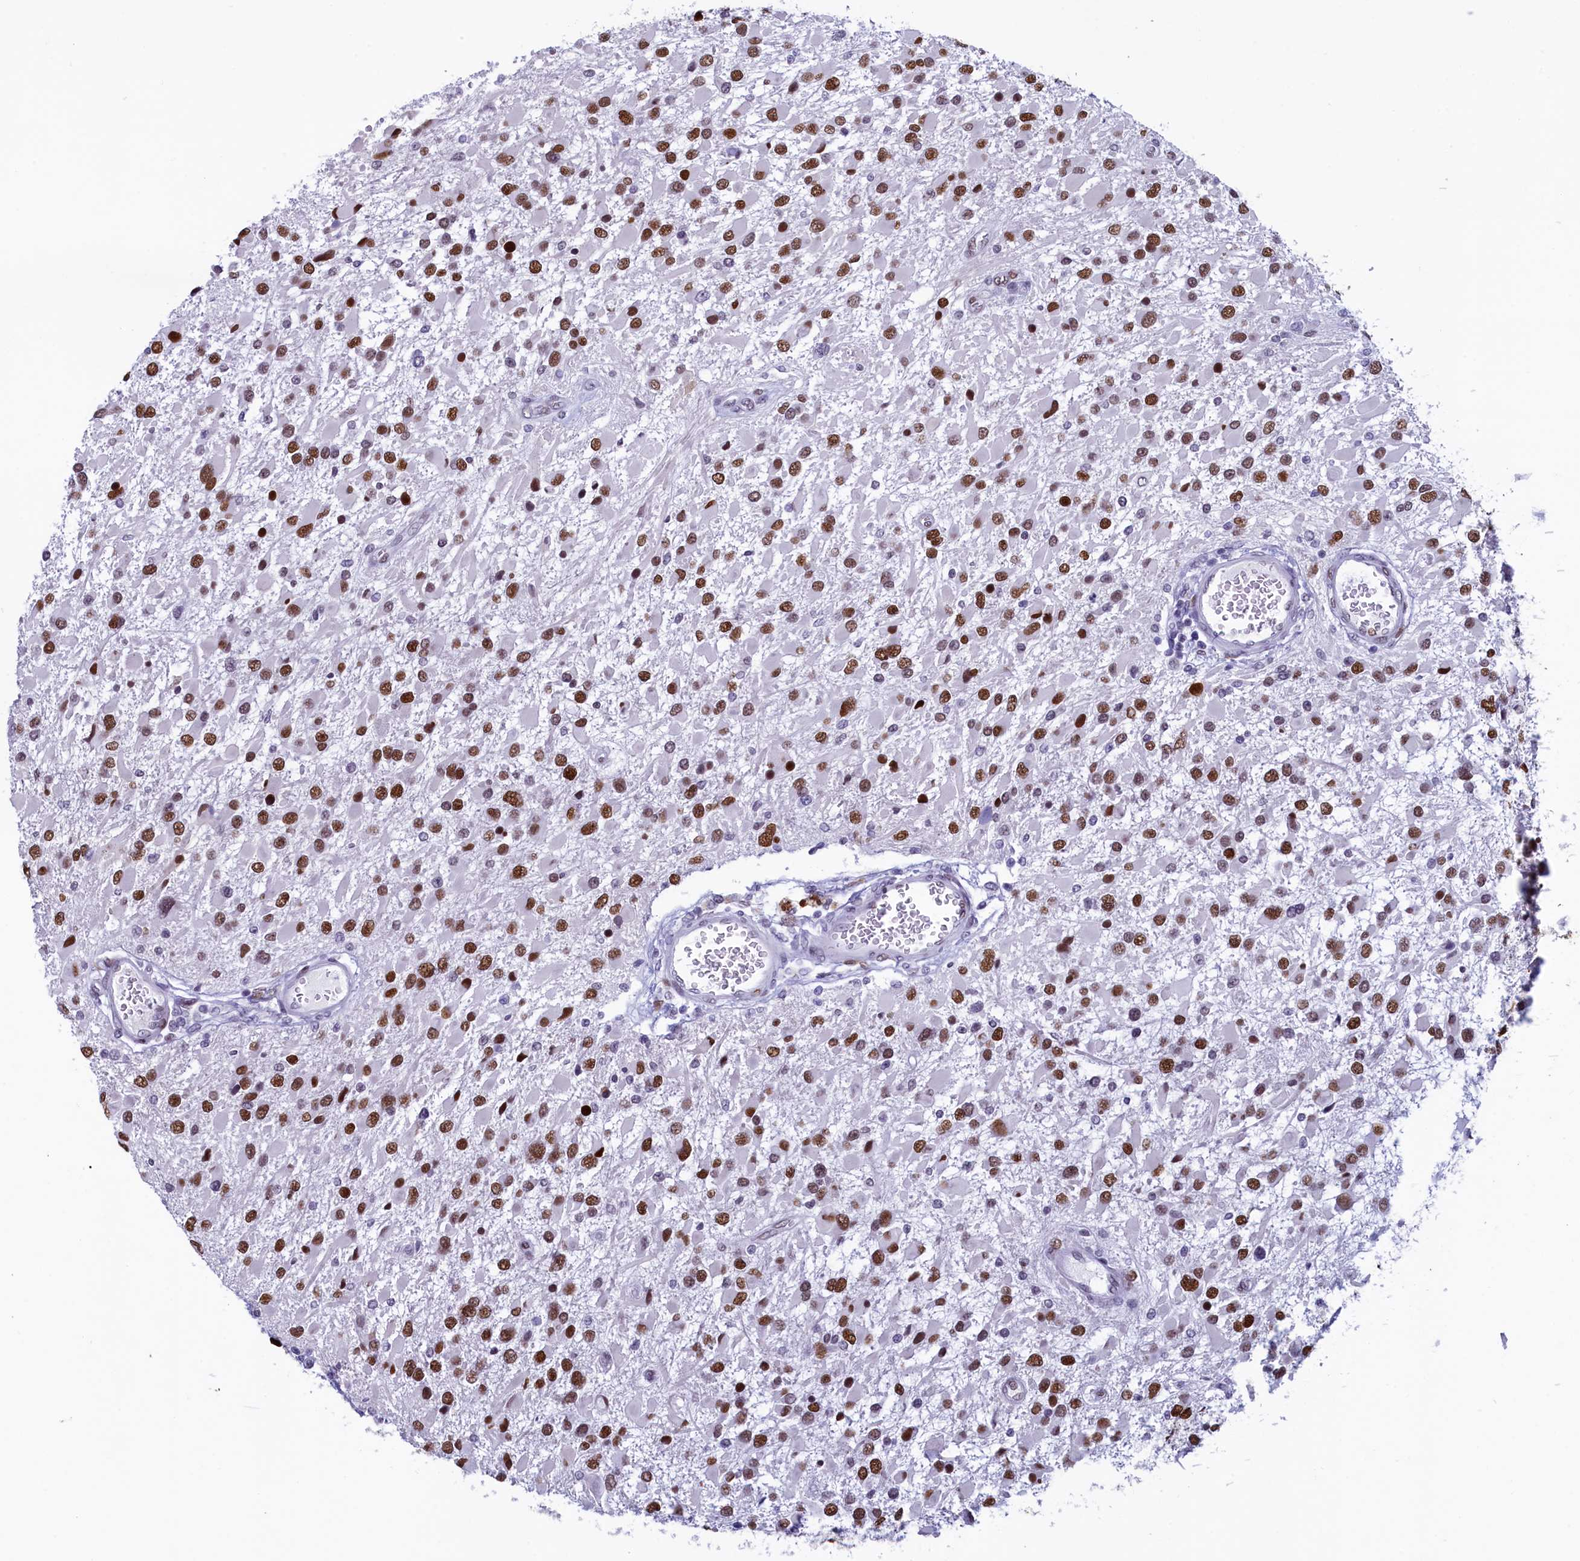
{"staining": {"intensity": "strong", "quantity": ">75%", "location": "nuclear"}, "tissue": "glioma", "cell_type": "Tumor cells", "image_type": "cancer", "snomed": [{"axis": "morphology", "description": "Glioma, malignant, High grade"}, {"axis": "topography", "description": "Brain"}], "caption": "Tumor cells demonstrate strong nuclear expression in about >75% of cells in malignant glioma (high-grade).", "gene": "SUGP2", "patient": {"sex": "male", "age": 53}}